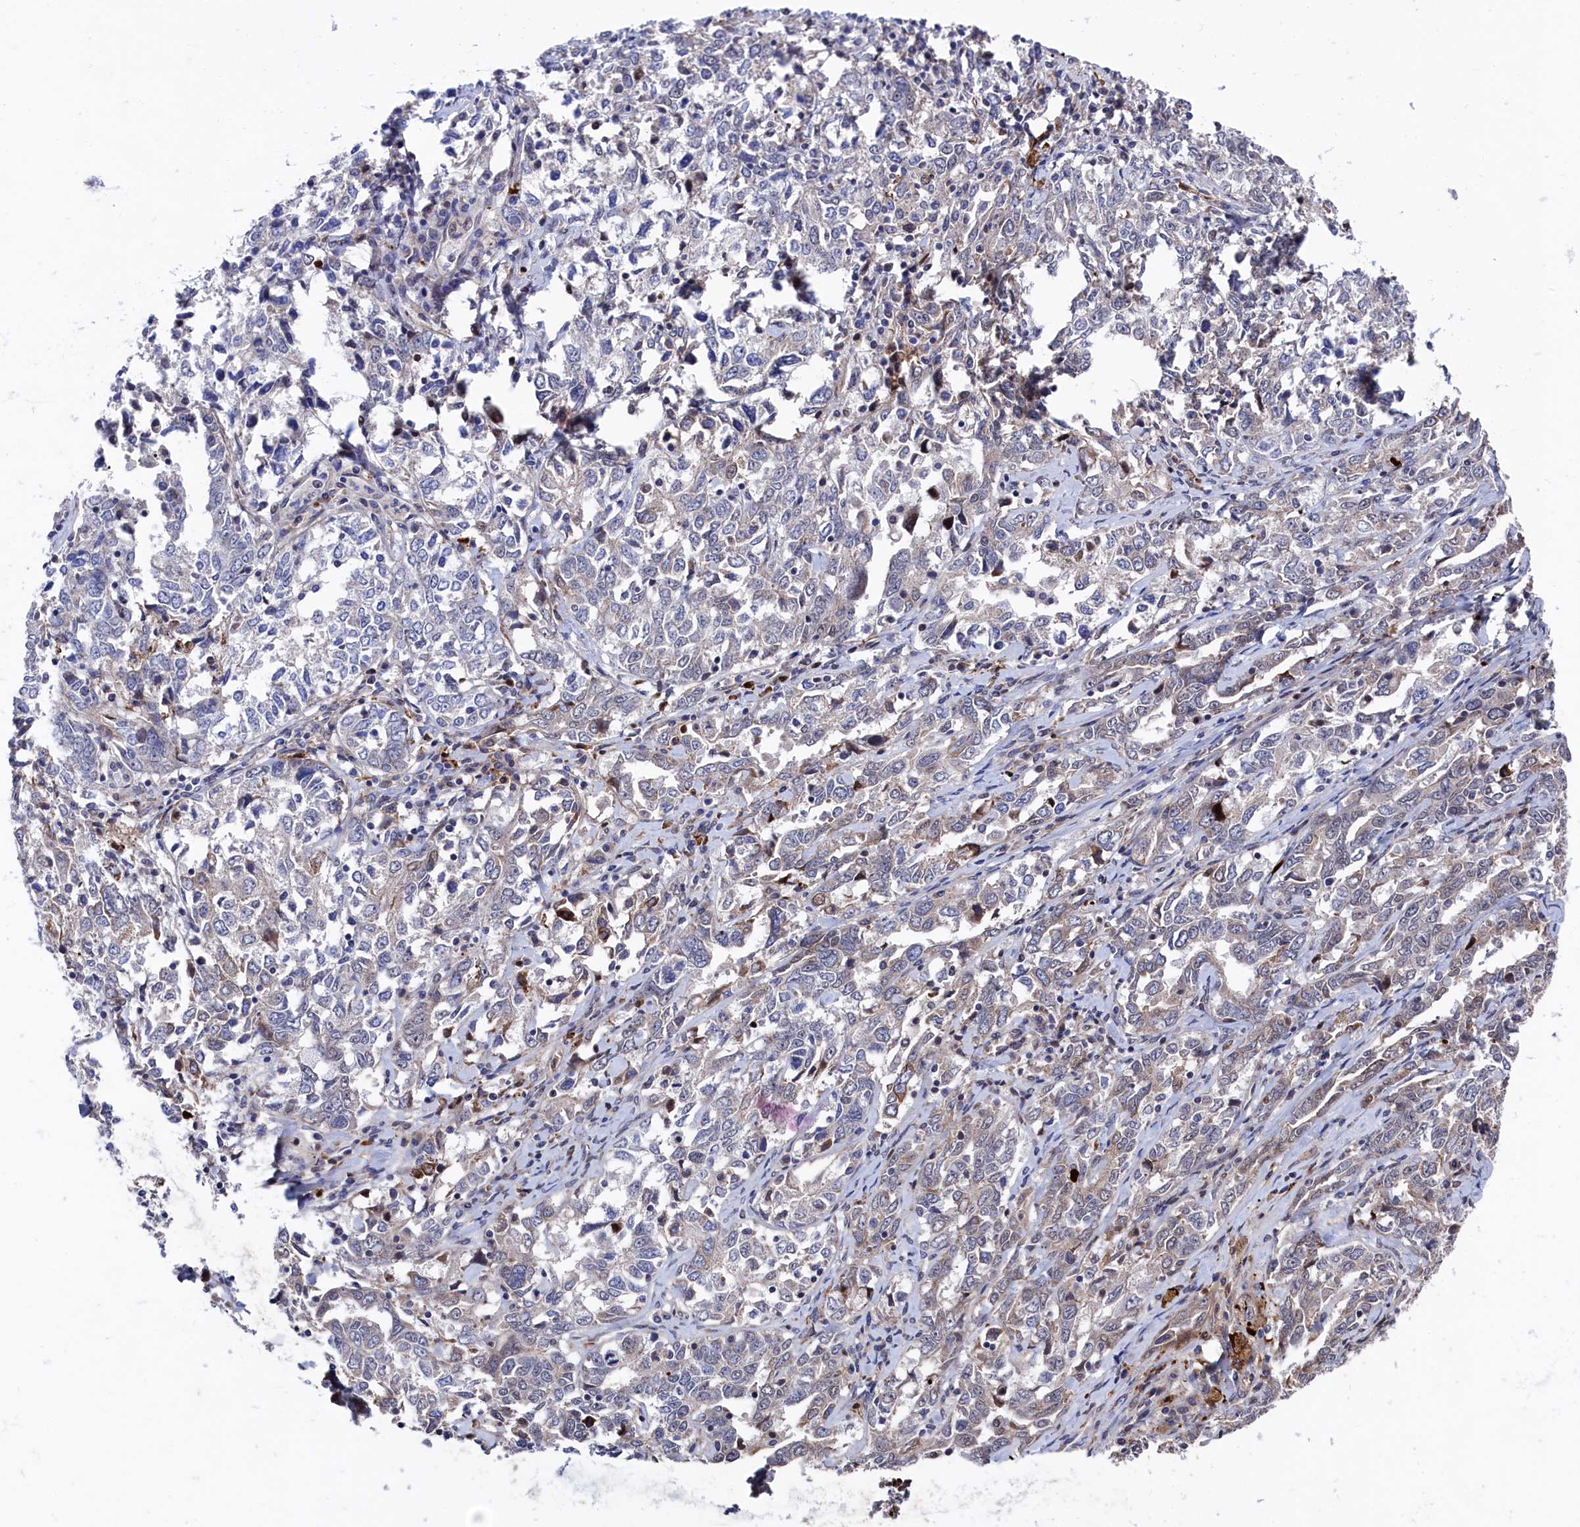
{"staining": {"intensity": "negative", "quantity": "none", "location": "none"}, "tissue": "ovarian cancer", "cell_type": "Tumor cells", "image_type": "cancer", "snomed": [{"axis": "morphology", "description": "Carcinoma, endometroid"}, {"axis": "topography", "description": "Ovary"}], "caption": "There is no significant staining in tumor cells of endometroid carcinoma (ovarian).", "gene": "ZNF891", "patient": {"sex": "female", "age": 62}}